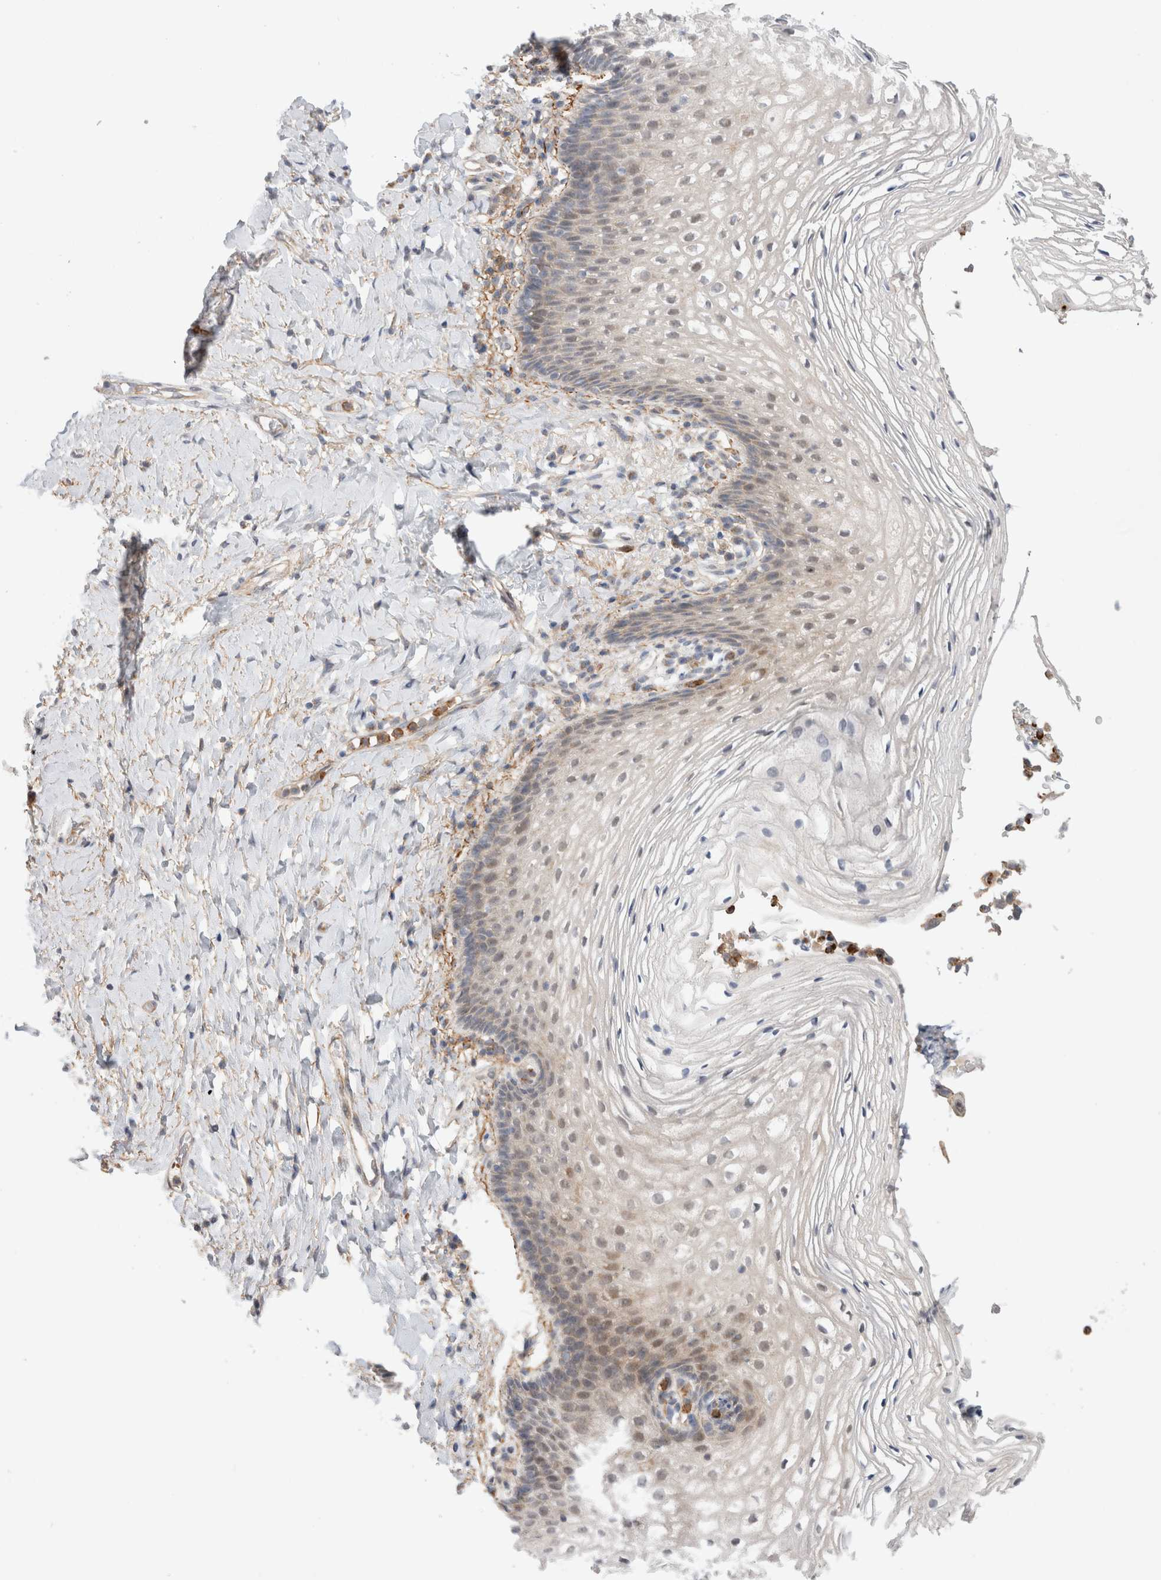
{"staining": {"intensity": "weak", "quantity": "<25%", "location": "cytoplasmic/membranous,nuclear"}, "tissue": "vagina", "cell_type": "Squamous epithelial cells", "image_type": "normal", "snomed": [{"axis": "morphology", "description": "Normal tissue, NOS"}, {"axis": "topography", "description": "Vagina"}], "caption": "This is a photomicrograph of immunohistochemistry (IHC) staining of unremarkable vagina, which shows no positivity in squamous epithelial cells.", "gene": "GSDMB", "patient": {"sex": "female", "age": 60}}